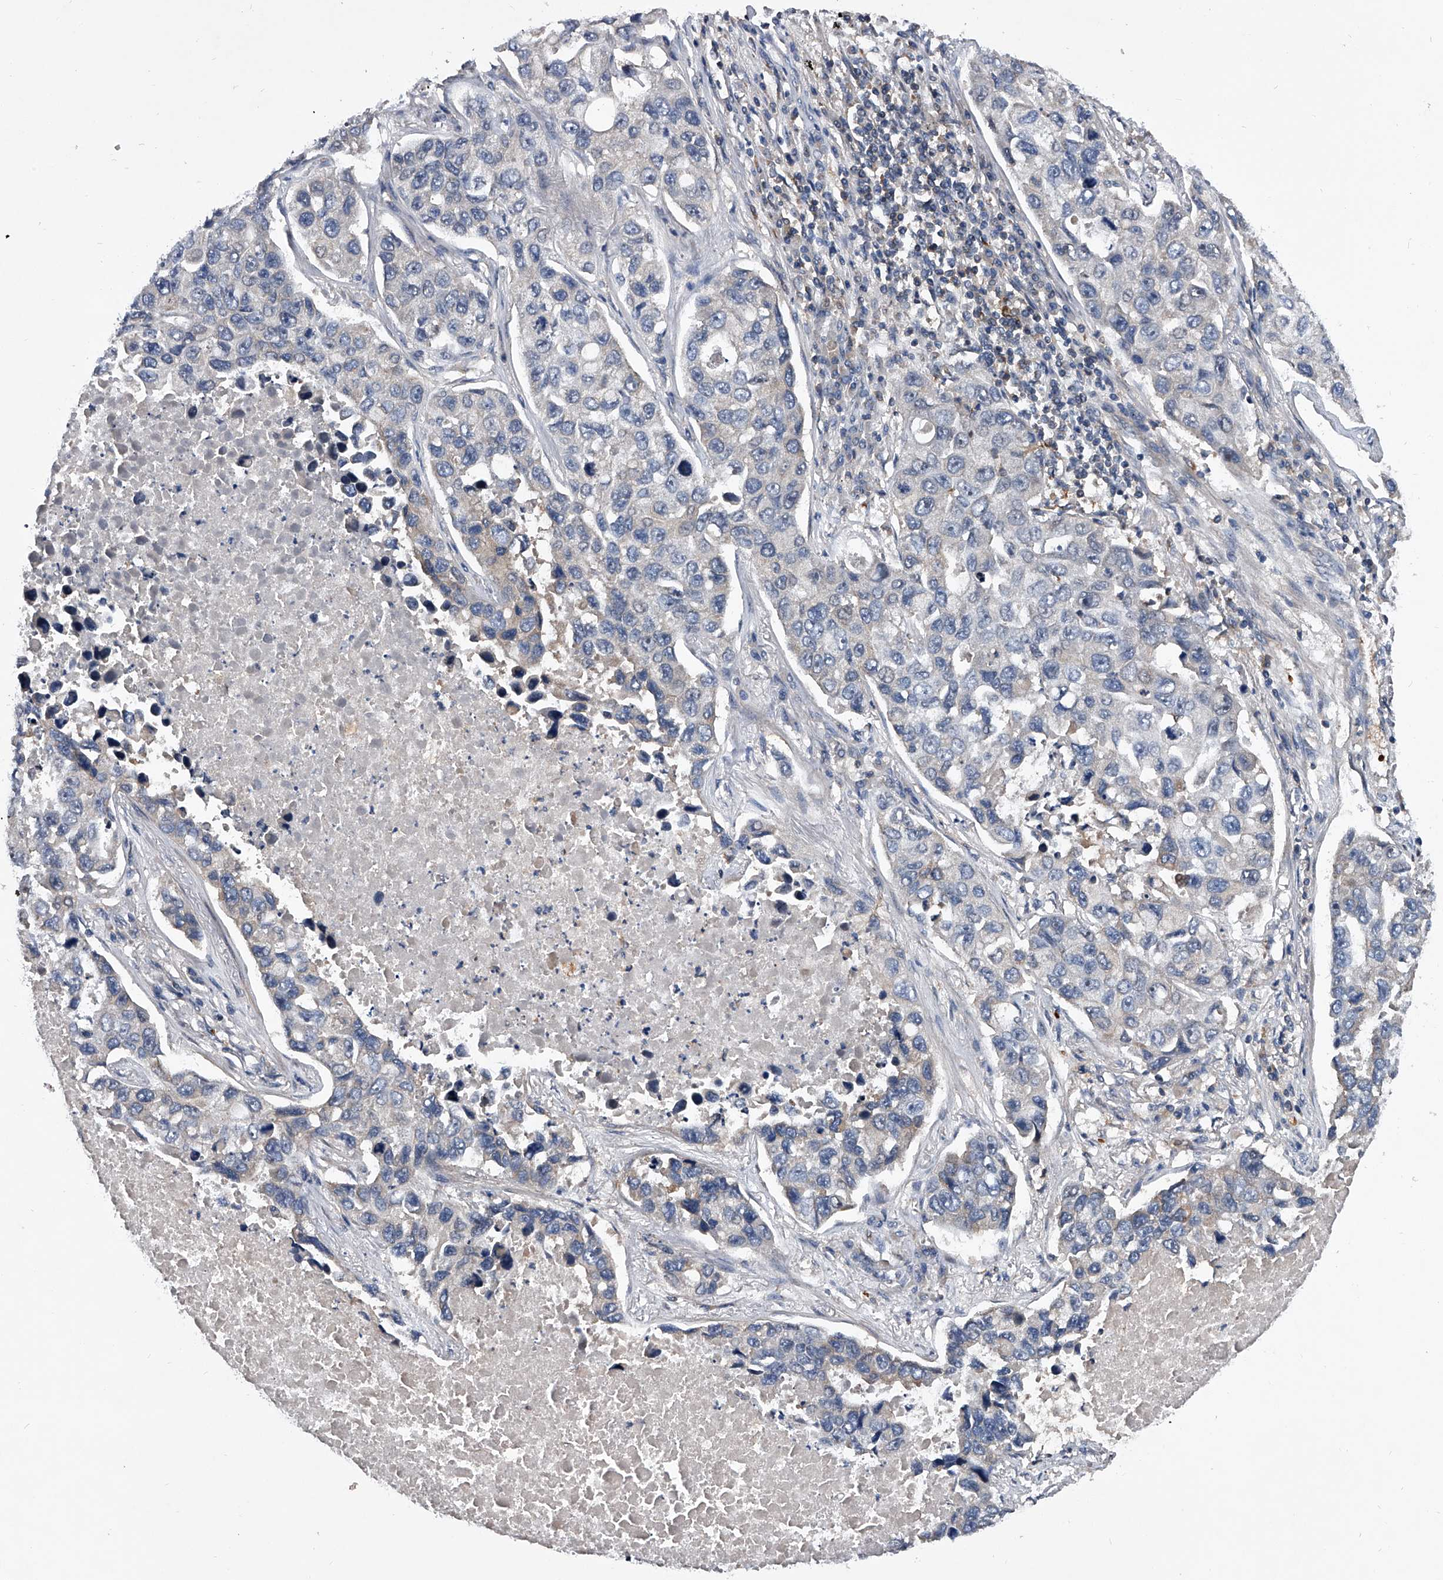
{"staining": {"intensity": "negative", "quantity": "none", "location": "none"}, "tissue": "lung cancer", "cell_type": "Tumor cells", "image_type": "cancer", "snomed": [{"axis": "morphology", "description": "Adenocarcinoma, NOS"}, {"axis": "topography", "description": "Lung"}], "caption": "The image shows no significant staining in tumor cells of adenocarcinoma (lung).", "gene": "ZNF30", "patient": {"sex": "male", "age": 64}}